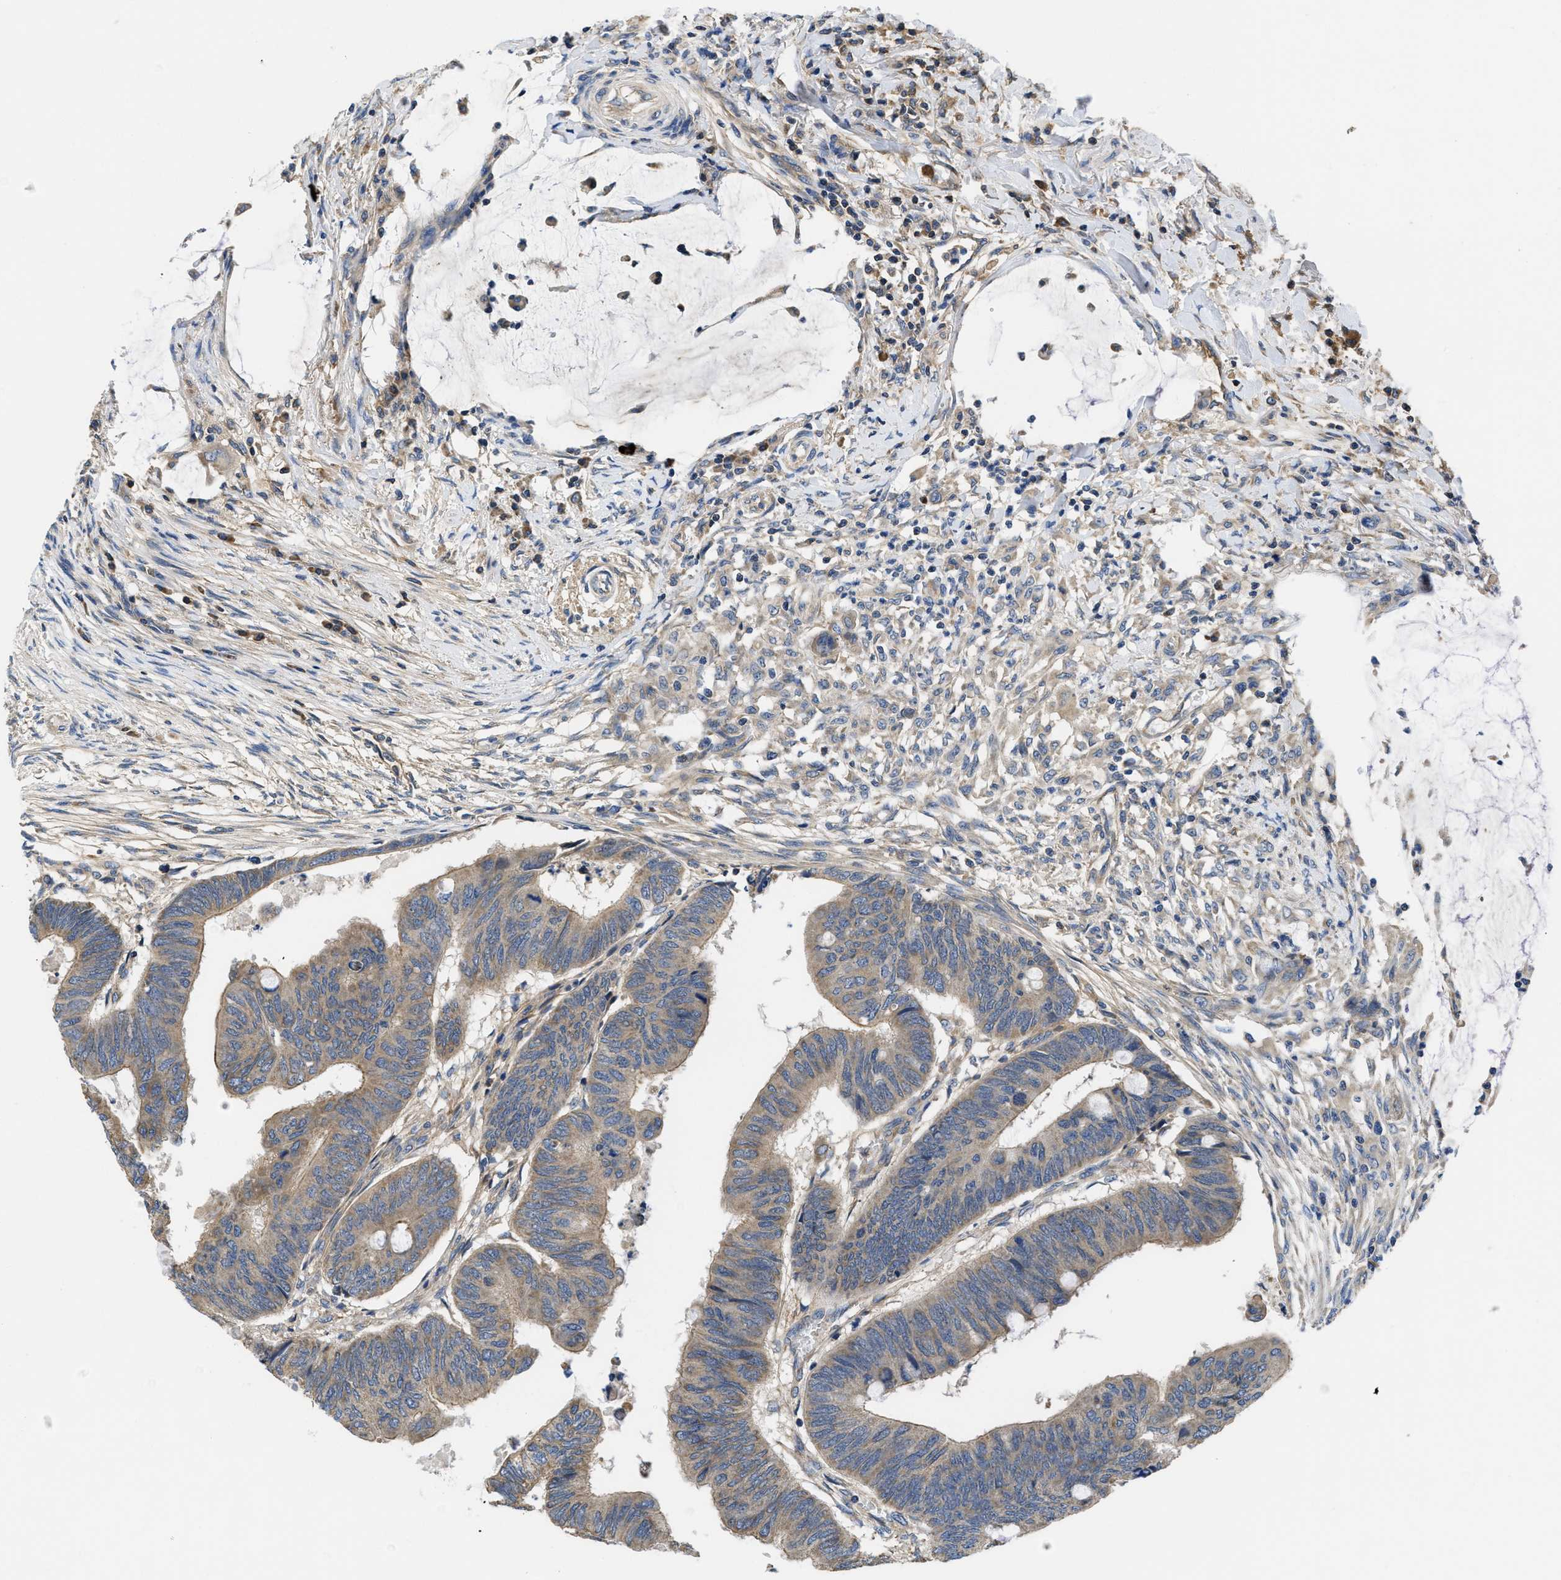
{"staining": {"intensity": "weak", "quantity": ">75%", "location": "cytoplasmic/membranous"}, "tissue": "colorectal cancer", "cell_type": "Tumor cells", "image_type": "cancer", "snomed": [{"axis": "morphology", "description": "Normal tissue, NOS"}, {"axis": "morphology", "description": "Adenocarcinoma, NOS"}, {"axis": "topography", "description": "Rectum"}, {"axis": "topography", "description": "Peripheral nerve tissue"}], "caption": "Human colorectal adenocarcinoma stained with a brown dye exhibits weak cytoplasmic/membranous positive positivity in about >75% of tumor cells.", "gene": "GALK1", "patient": {"sex": "male", "age": 92}}